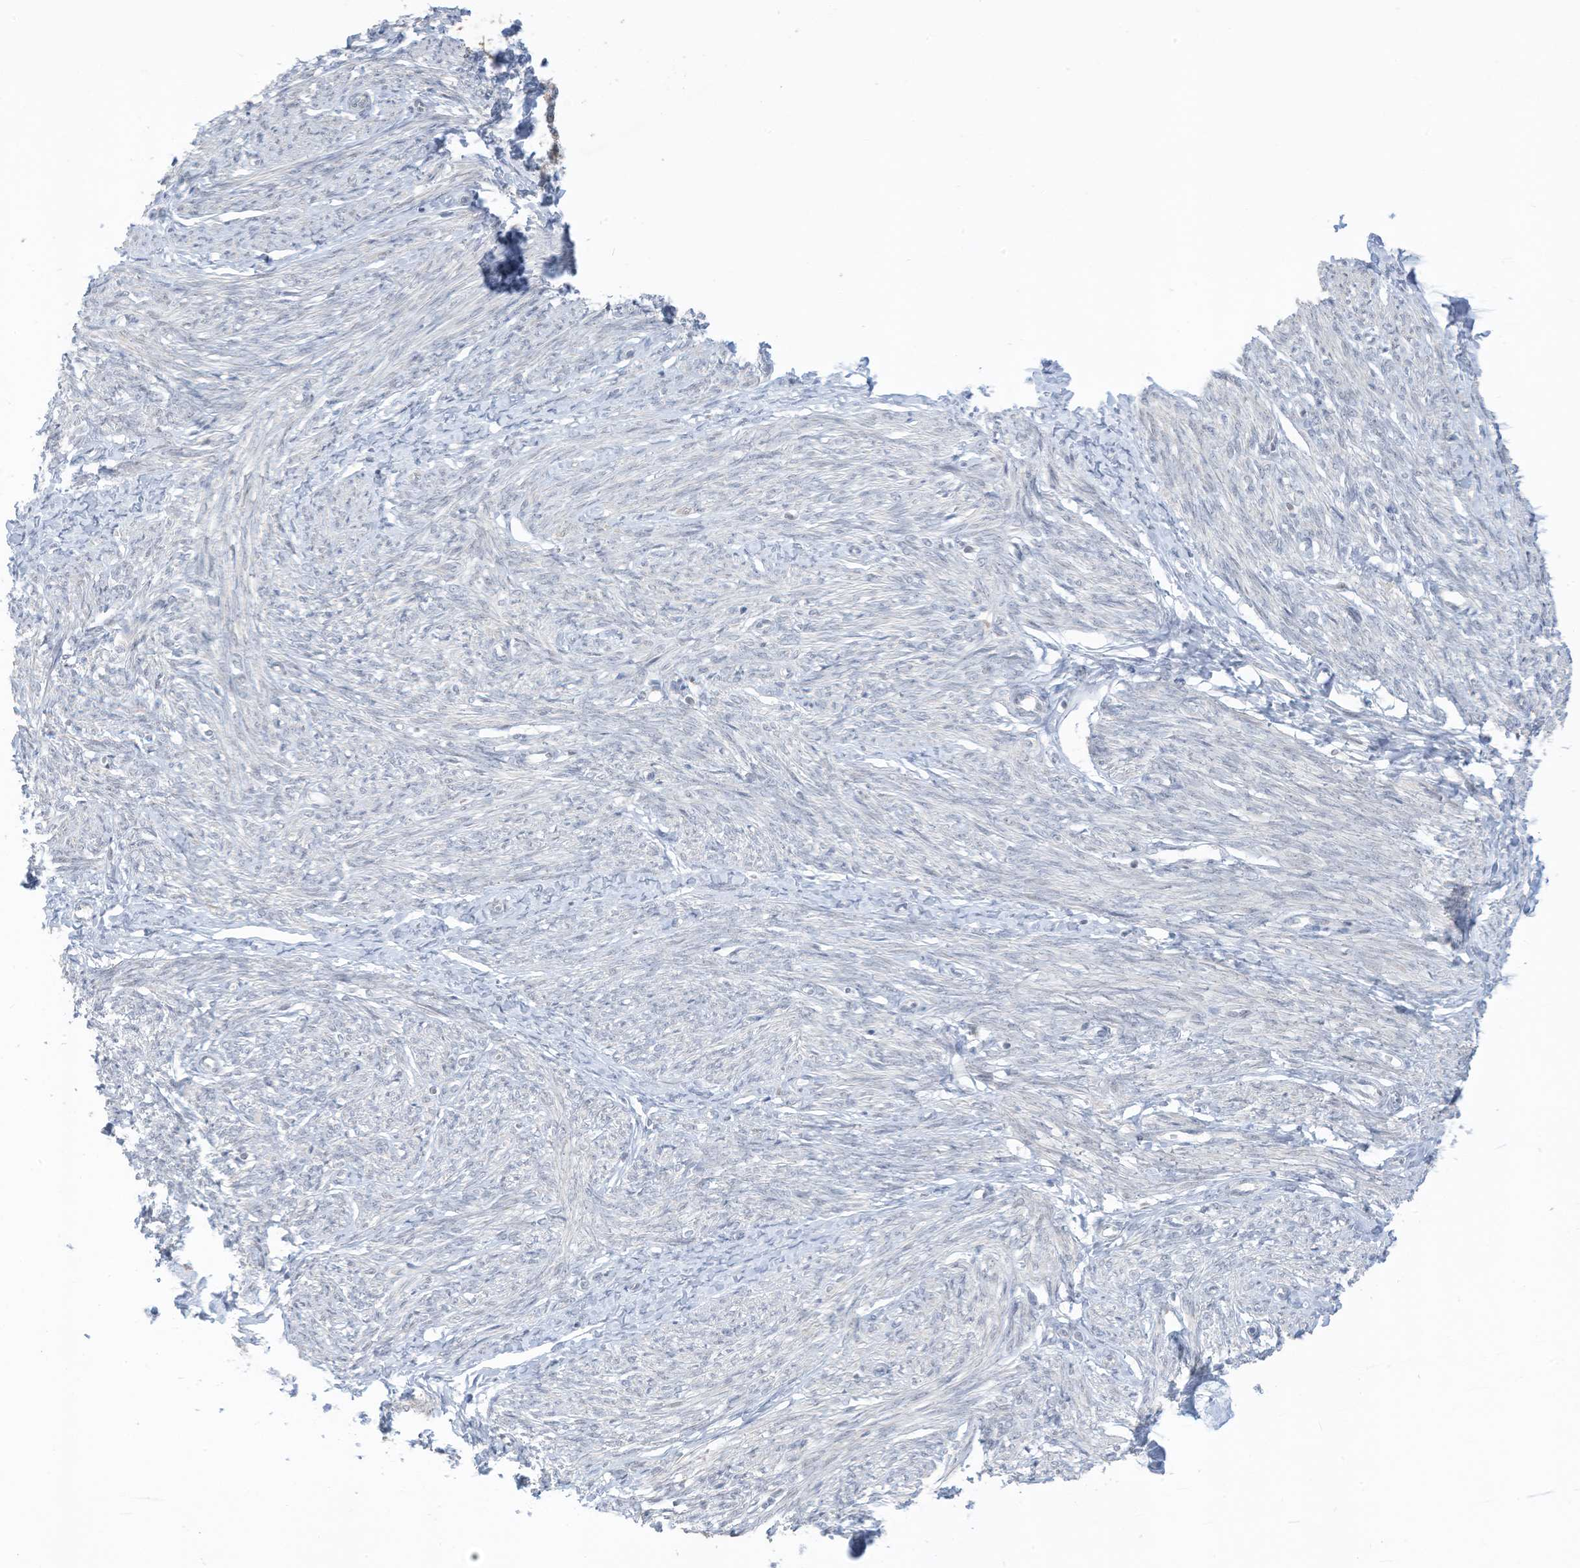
{"staining": {"intensity": "negative", "quantity": "none", "location": "none"}, "tissue": "endometrium", "cell_type": "Cells in endometrial stroma", "image_type": "normal", "snomed": [{"axis": "morphology", "description": "Normal tissue, NOS"}, {"axis": "topography", "description": "Endometrium"}], "caption": "A high-resolution histopathology image shows immunohistochemistry (IHC) staining of benign endometrium, which displays no significant positivity in cells in endometrial stroma. (DAB immunohistochemistry visualized using brightfield microscopy, high magnification).", "gene": "ASPRV1", "patient": {"sex": "female", "age": 72}}